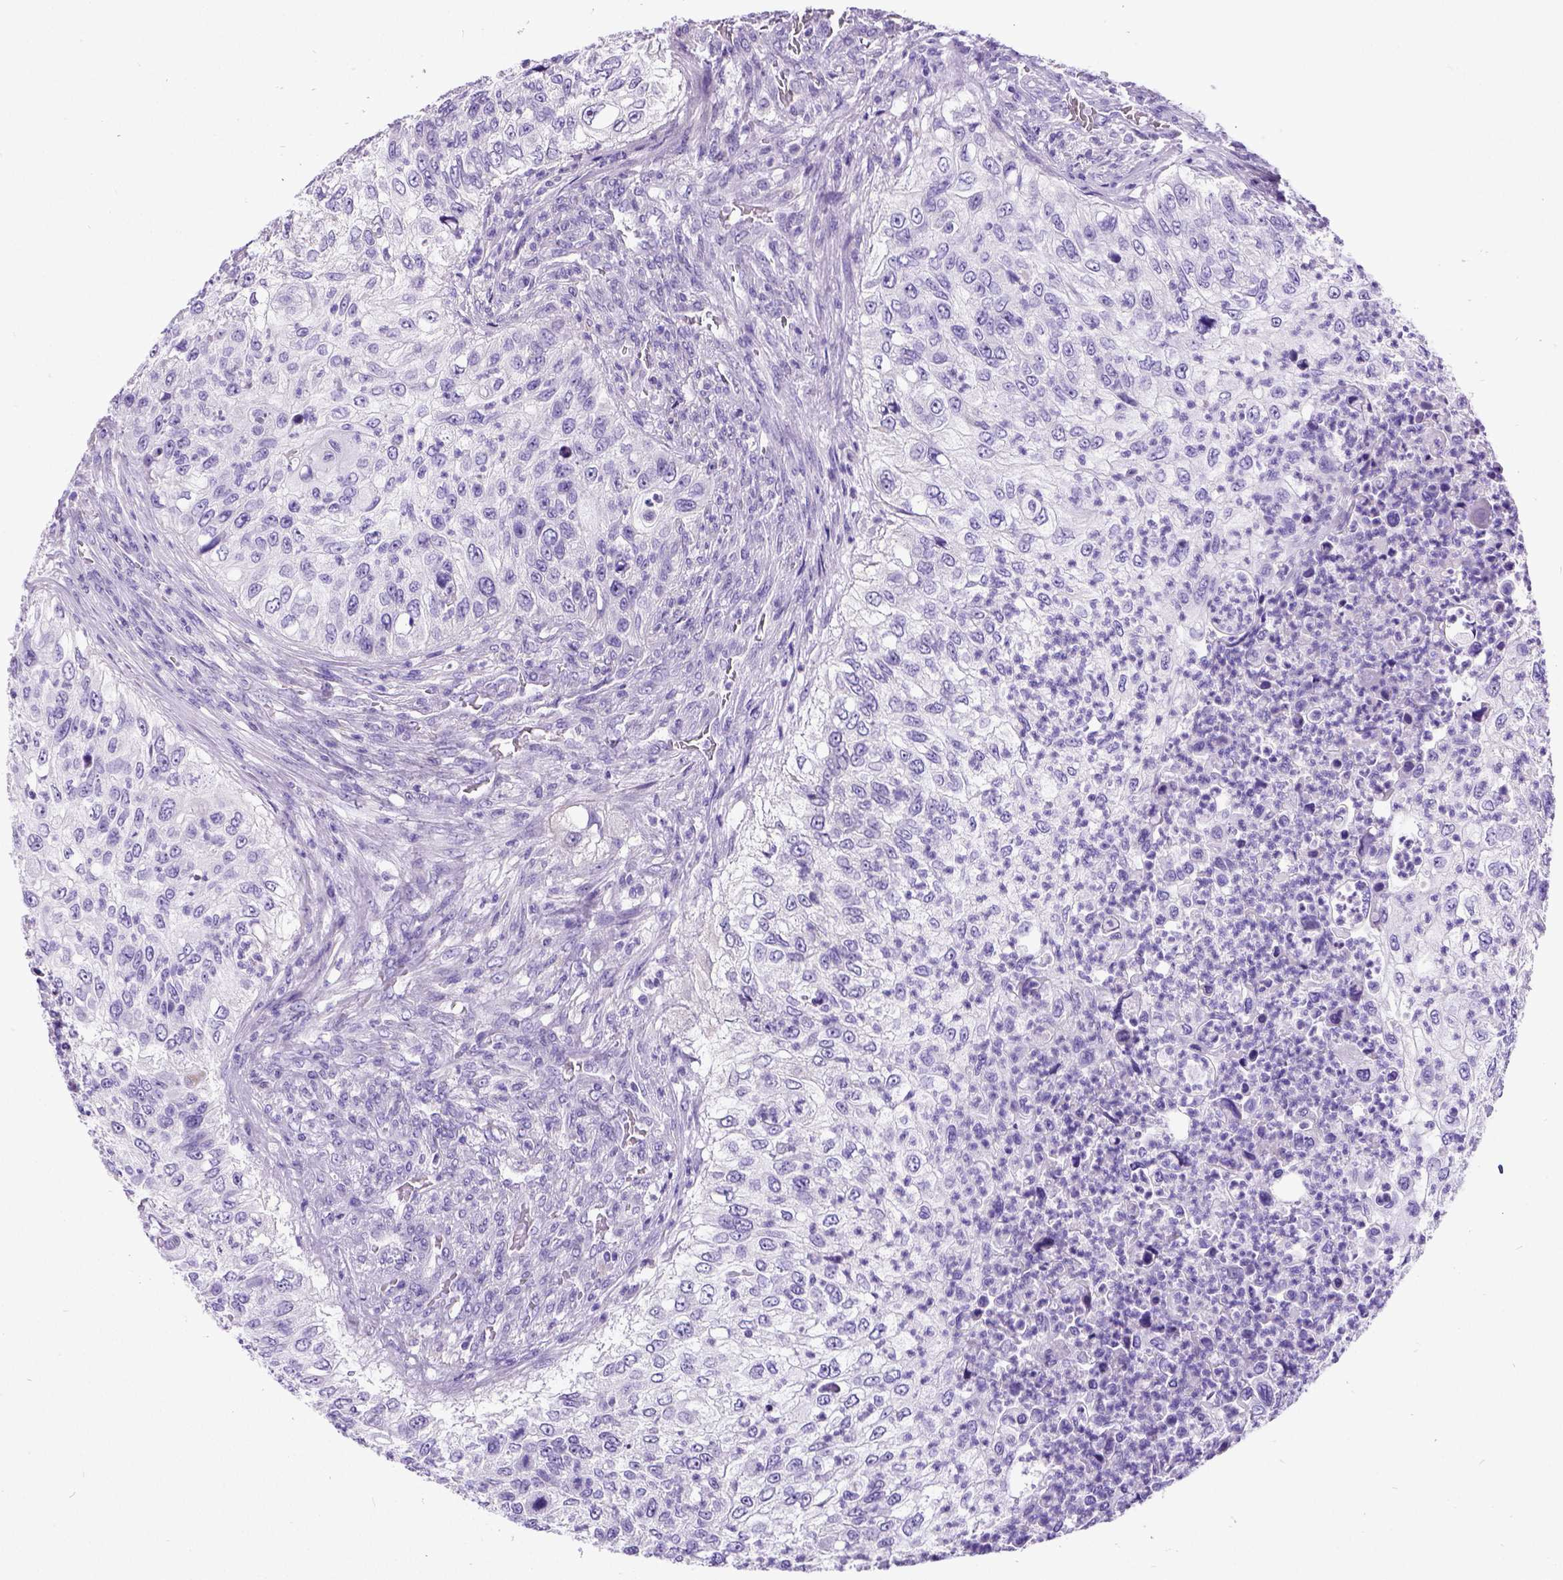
{"staining": {"intensity": "negative", "quantity": "none", "location": "none"}, "tissue": "urothelial cancer", "cell_type": "Tumor cells", "image_type": "cancer", "snomed": [{"axis": "morphology", "description": "Urothelial carcinoma, High grade"}, {"axis": "topography", "description": "Urinary bladder"}], "caption": "The micrograph displays no staining of tumor cells in urothelial cancer.", "gene": "SATB2", "patient": {"sex": "female", "age": 60}}